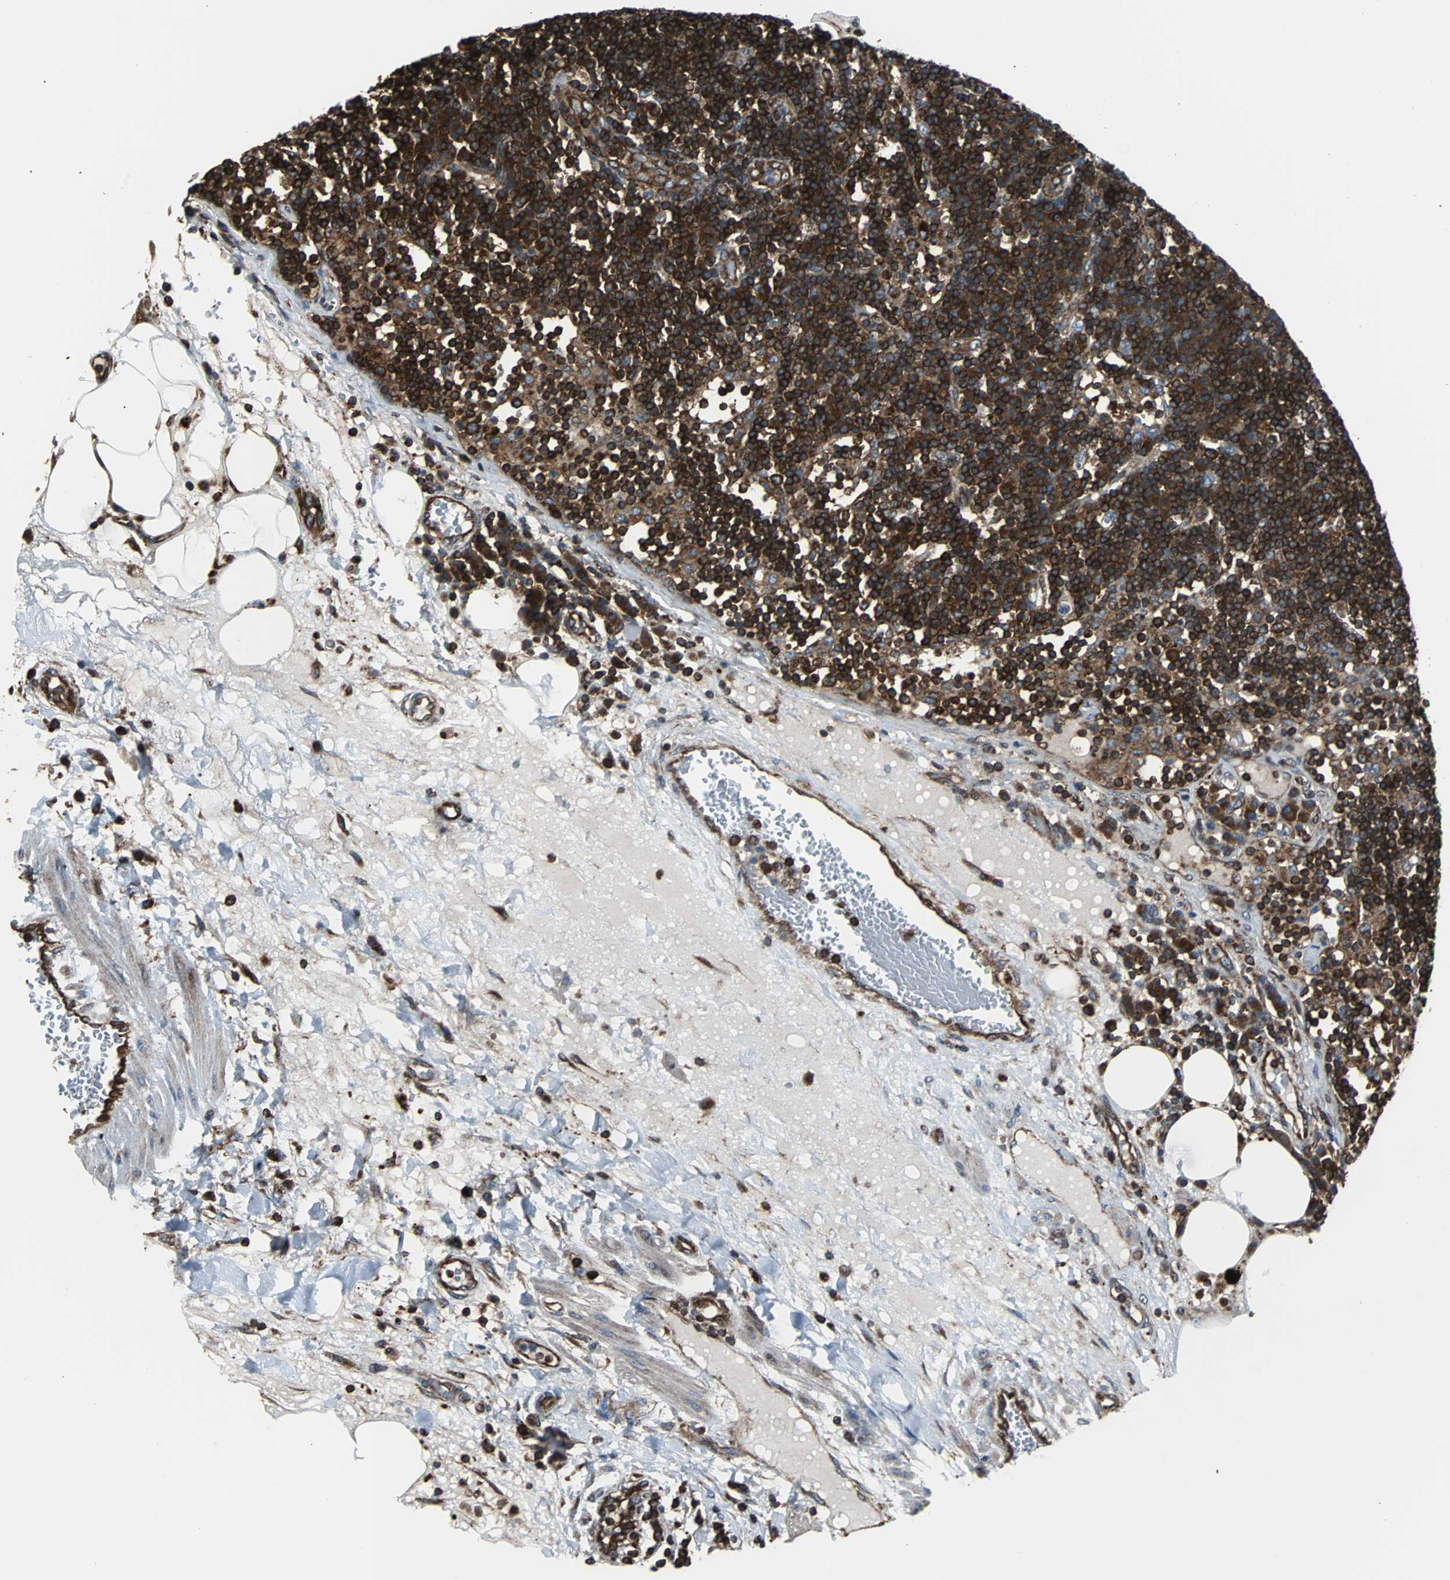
{"staining": {"intensity": "strong", "quantity": ">75%", "location": "cytoplasmic/membranous"}, "tissue": "lymph node", "cell_type": "Germinal center cells", "image_type": "normal", "snomed": [{"axis": "morphology", "description": "Normal tissue, NOS"}, {"axis": "morphology", "description": "Squamous cell carcinoma, metastatic, NOS"}, {"axis": "topography", "description": "Lymph node"}], "caption": "Normal lymph node was stained to show a protein in brown. There is high levels of strong cytoplasmic/membranous expression in approximately >75% of germinal center cells. The staining was performed using DAB to visualize the protein expression in brown, while the nuclei were stained in blue with hematoxylin (Magnification: 20x).", "gene": "RELA", "patient": {"sex": "female", "age": 53}}